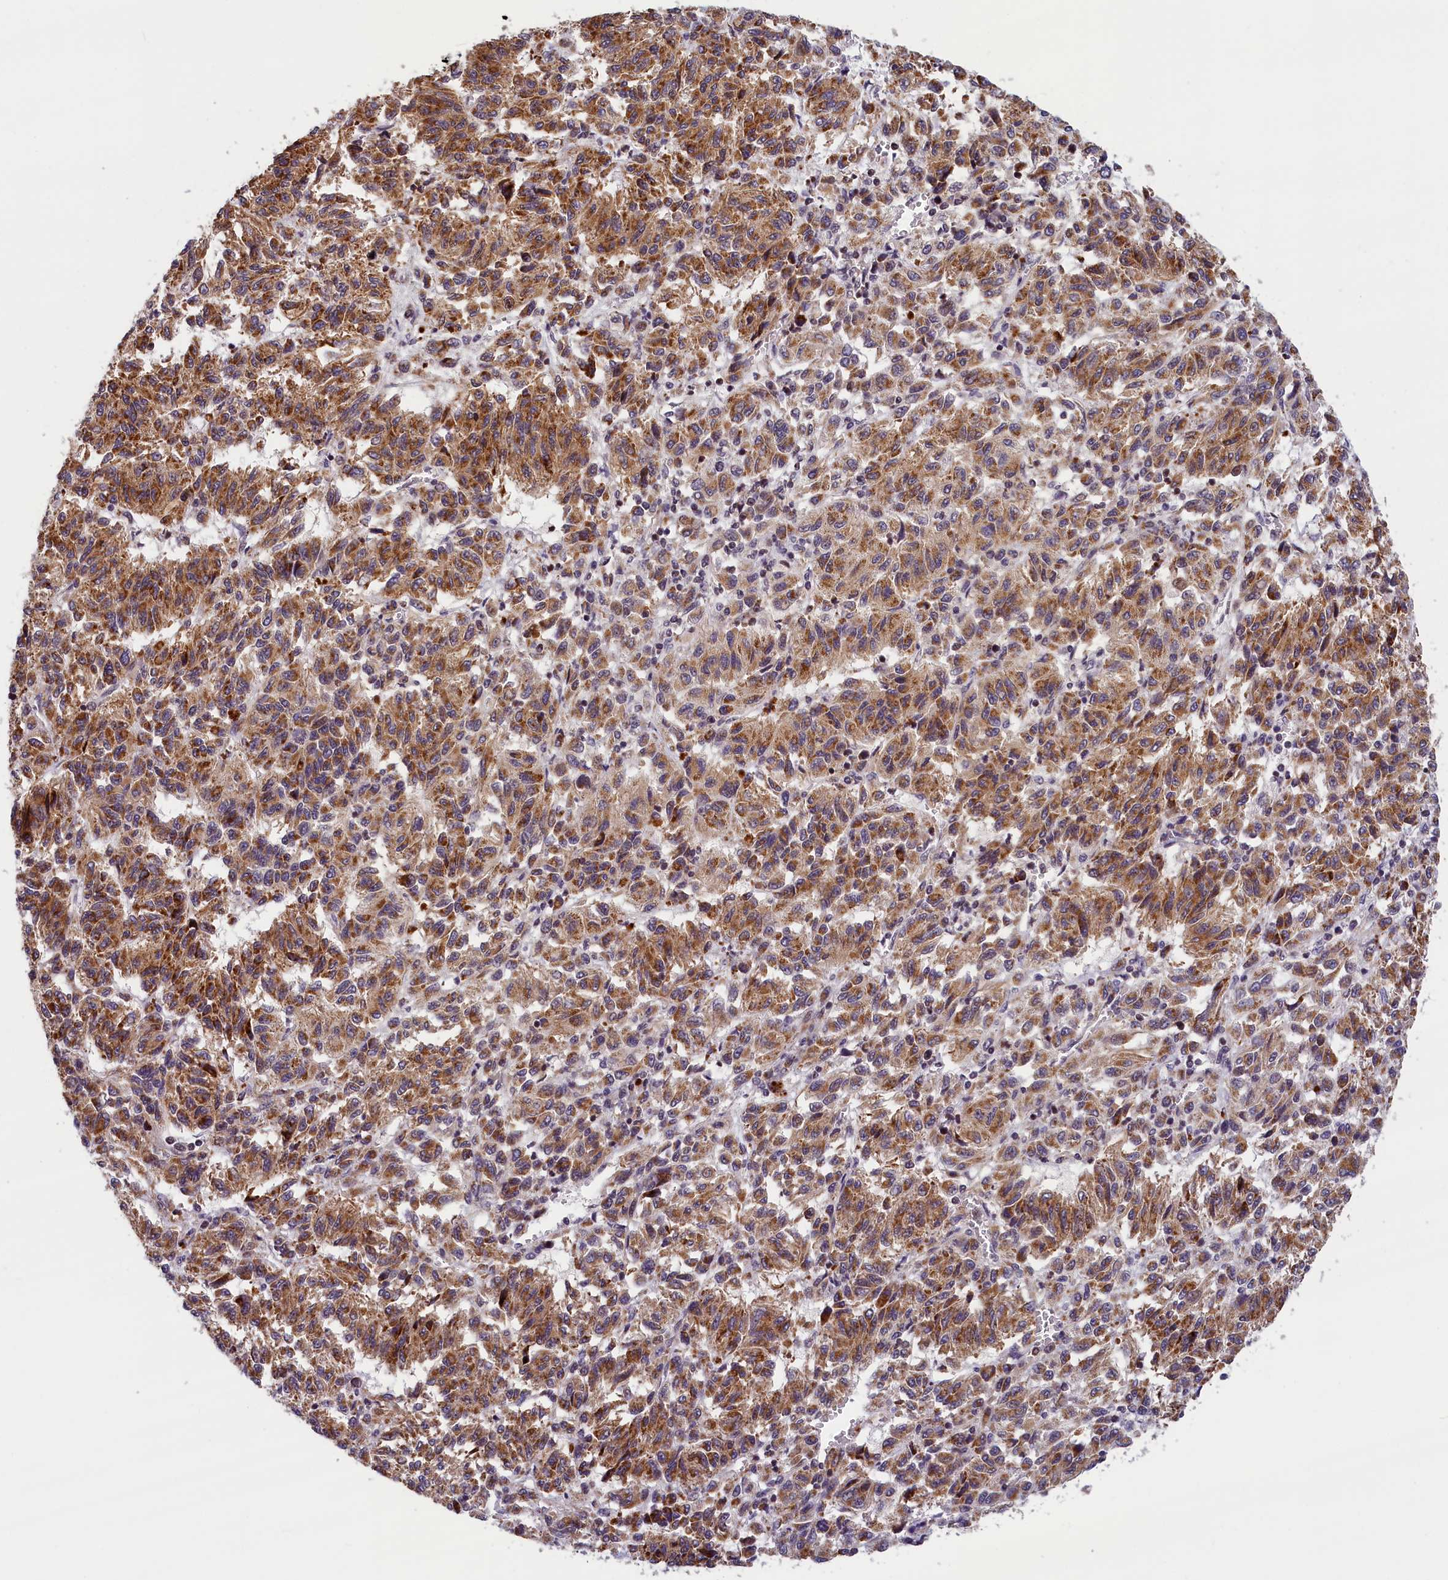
{"staining": {"intensity": "moderate", "quantity": ">75%", "location": "cytoplasmic/membranous"}, "tissue": "melanoma", "cell_type": "Tumor cells", "image_type": "cancer", "snomed": [{"axis": "morphology", "description": "Malignant melanoma, Metastatic site"}, {"axis": "topography", "description": "Lung"}], "caption": "Protein staining of malignant melanoma (metastatic site) tissue reveals moderate cytoplasmic/membranous expression in about >75% of tumor cells.", "gene": "KCNK6", "patient": {"sex": "male", "age": 64}}